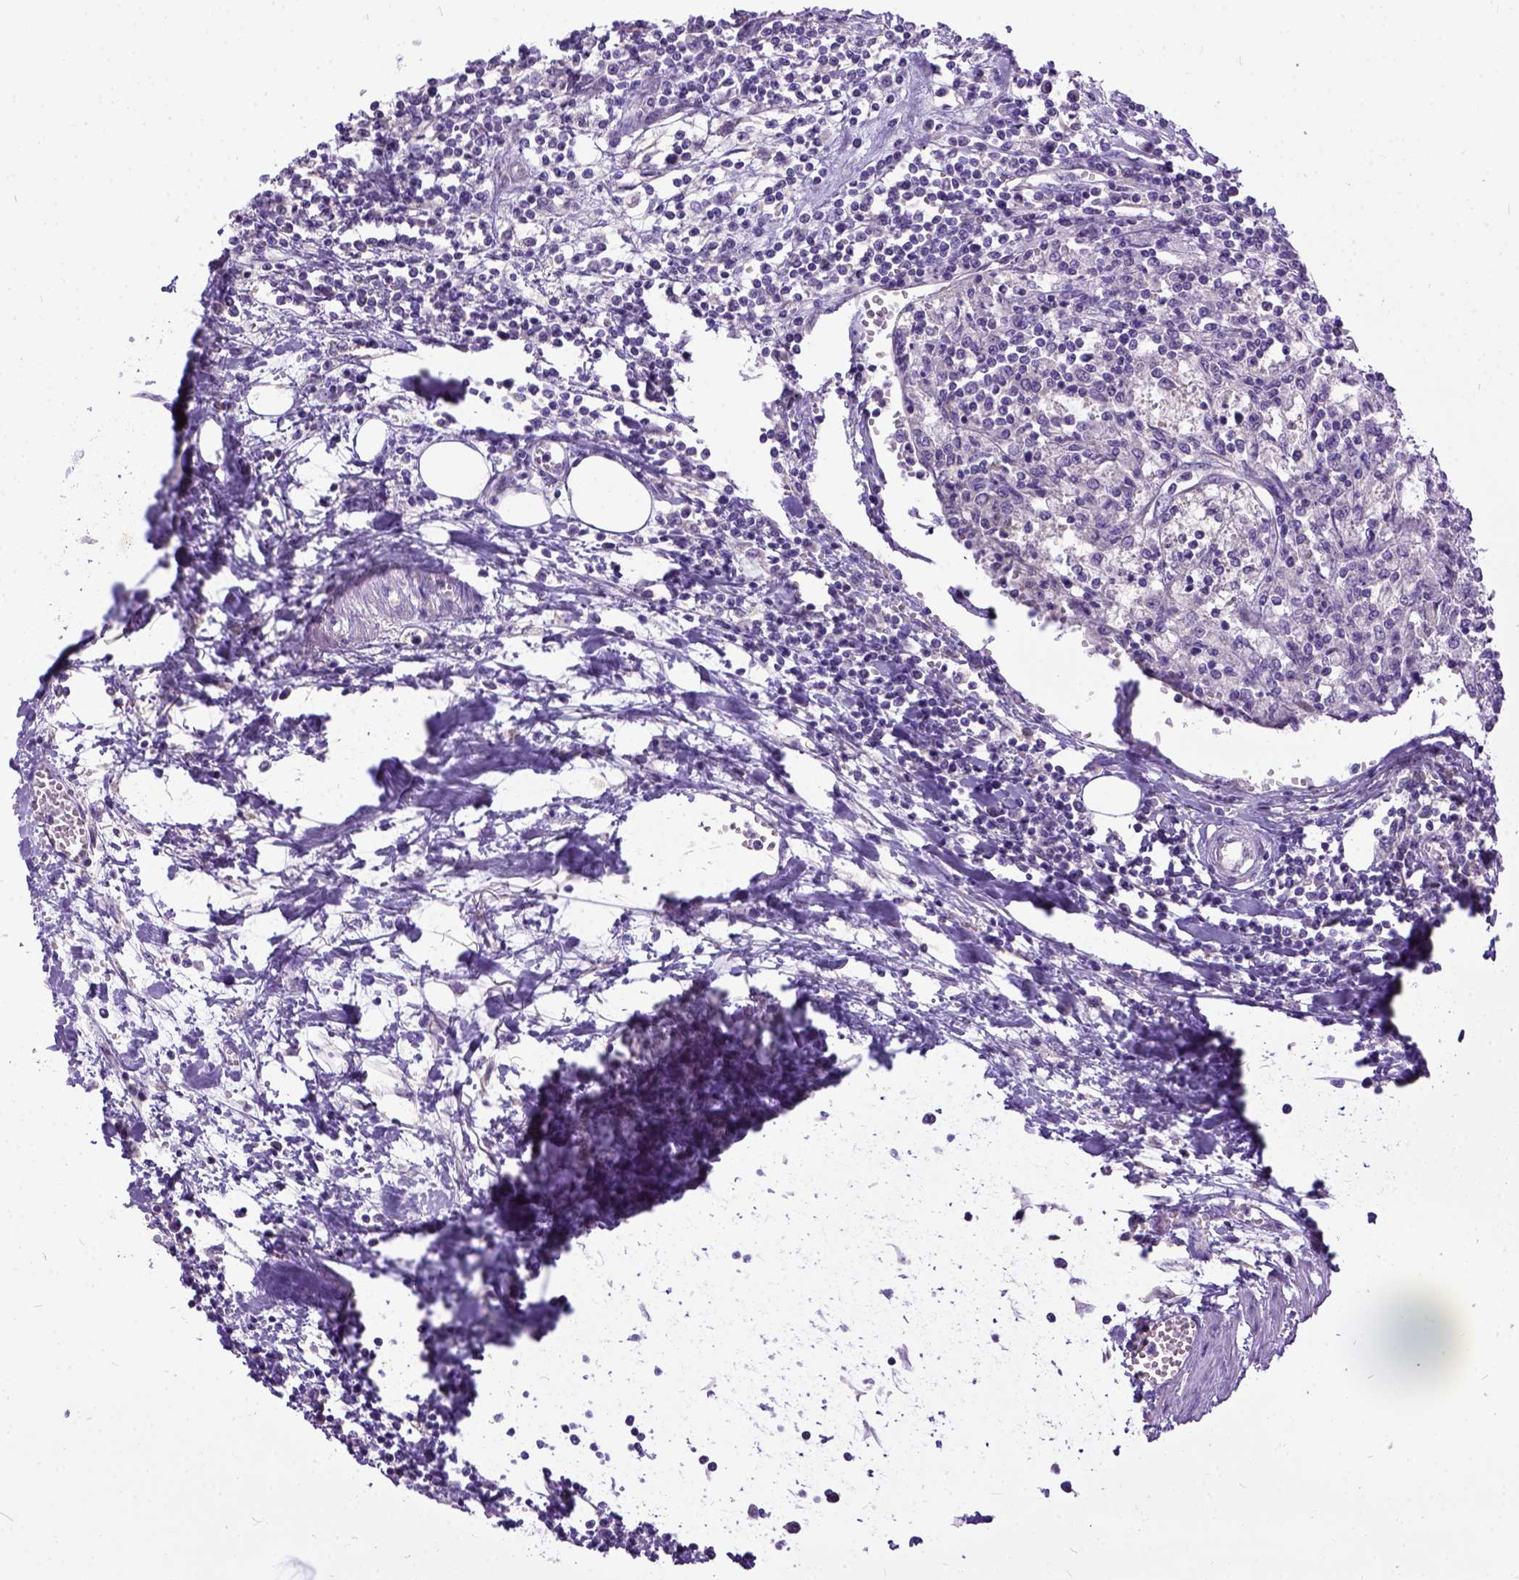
{"staining": {"intensity": "negative", "quantity": "none", "location": "none"}, "tissue": "urothelial cancer", "cell_type": "Tumor cells", "image_type": "cancer", "snomed": [{"axis": "morphology", "description": "Urothelial carcinoma, High grade"}, {"axis": "topography", "description": "Urinary bladder"}], "caption": "Urothelial carcinoma (high-grade) was stained to show a protein in brown. There is no significant staining in tumor cells.", "gene": "NEK5", "patient": {"sex": "female", "age": 85}}